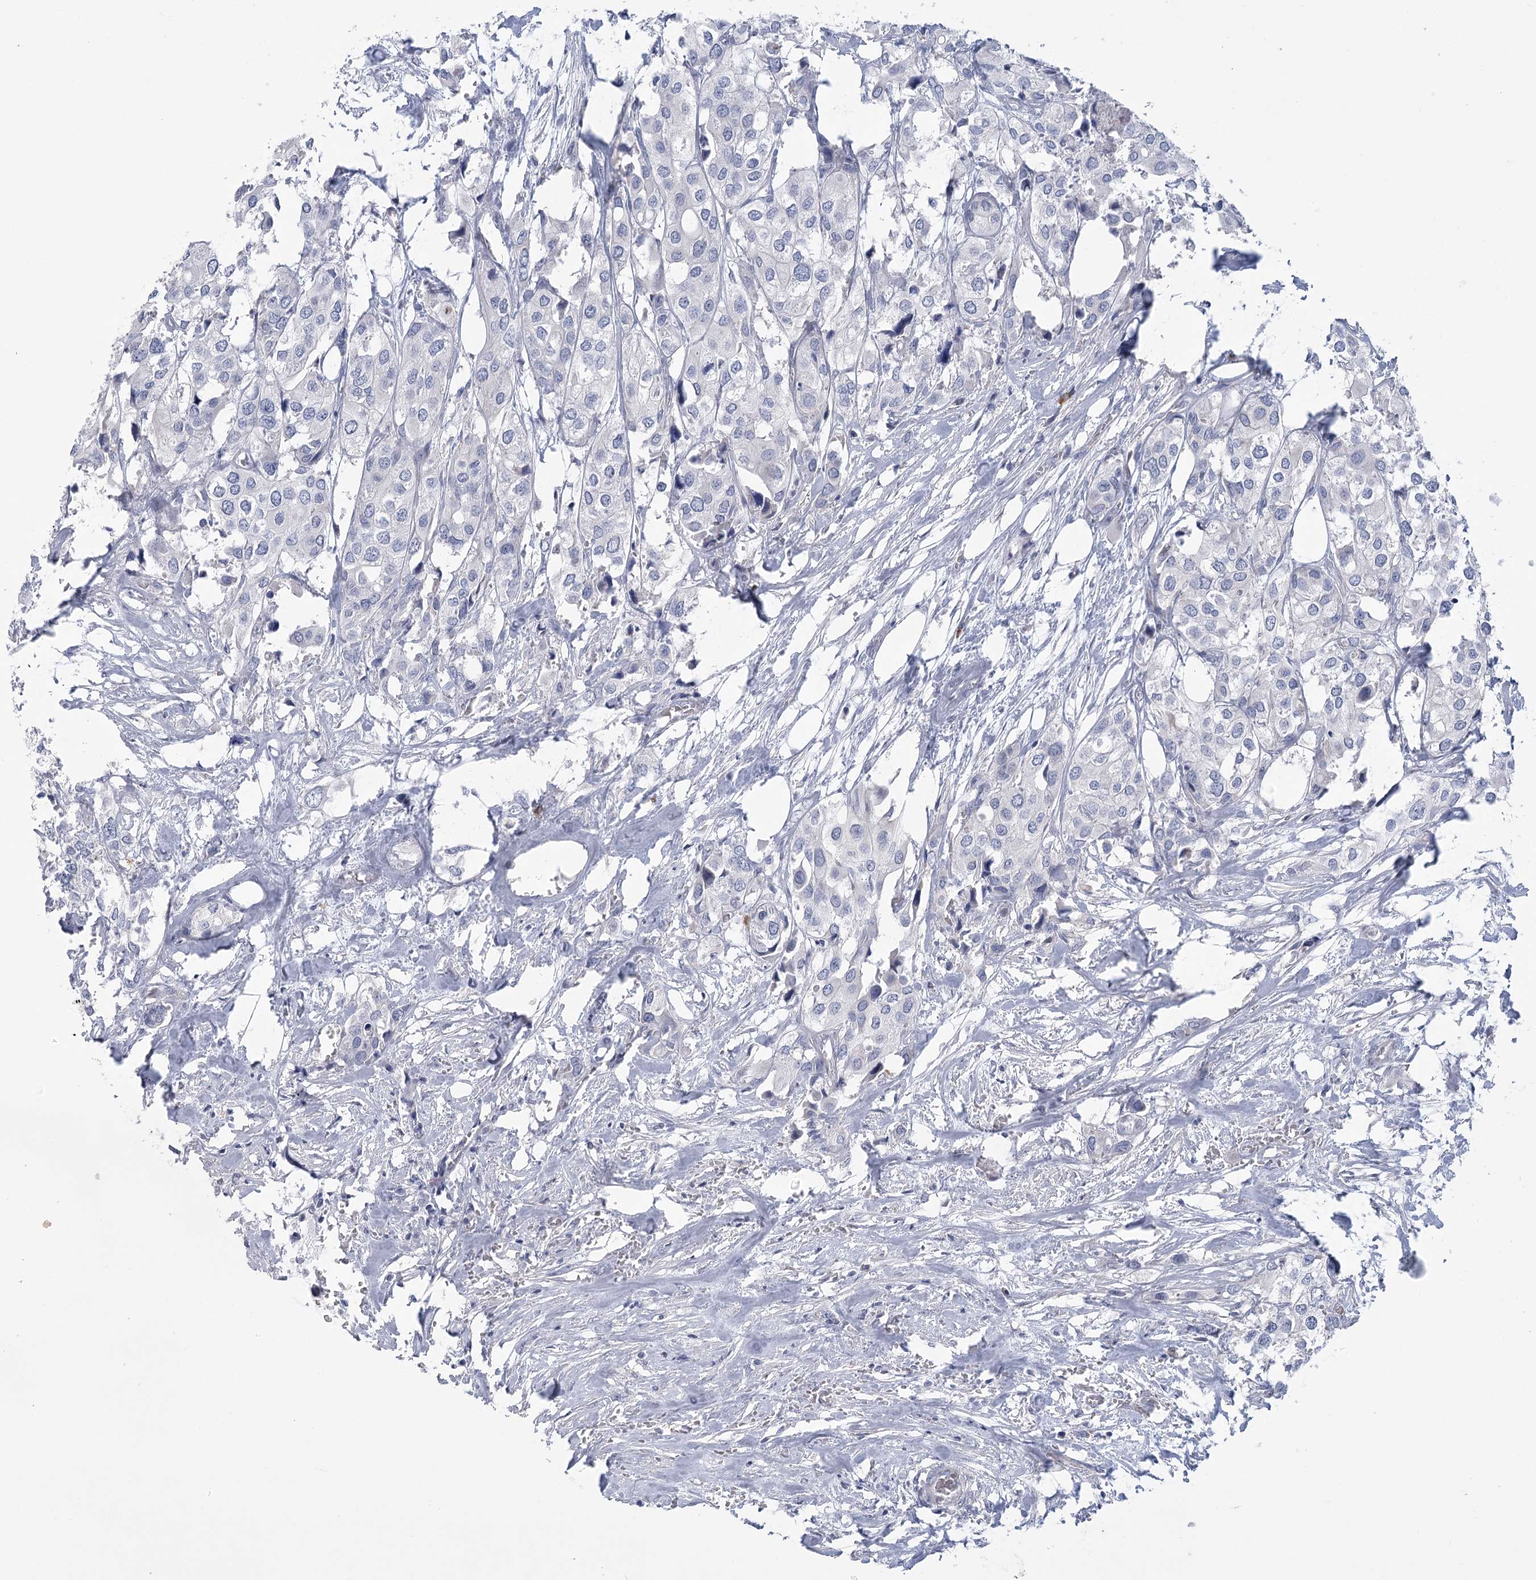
{"staining": {"intensity": "negative", "quantity": "none", "location": "none"}, "tissue": "urothelial cancer", "cell_type": "Tumor cells", "image_type": "cancer", "snomed": [{"axis": "morphology", "description": "Urothelial carcinoma, High grade"}, {"axis": "topography", "description": "Urinary bladder"}], "caption": "Image shows no protein staining in tumor cells of high-grade urothelial carcinoma tissue.", "gene": "FAM76B", "patient": {"sex": "male", "age": 64}}